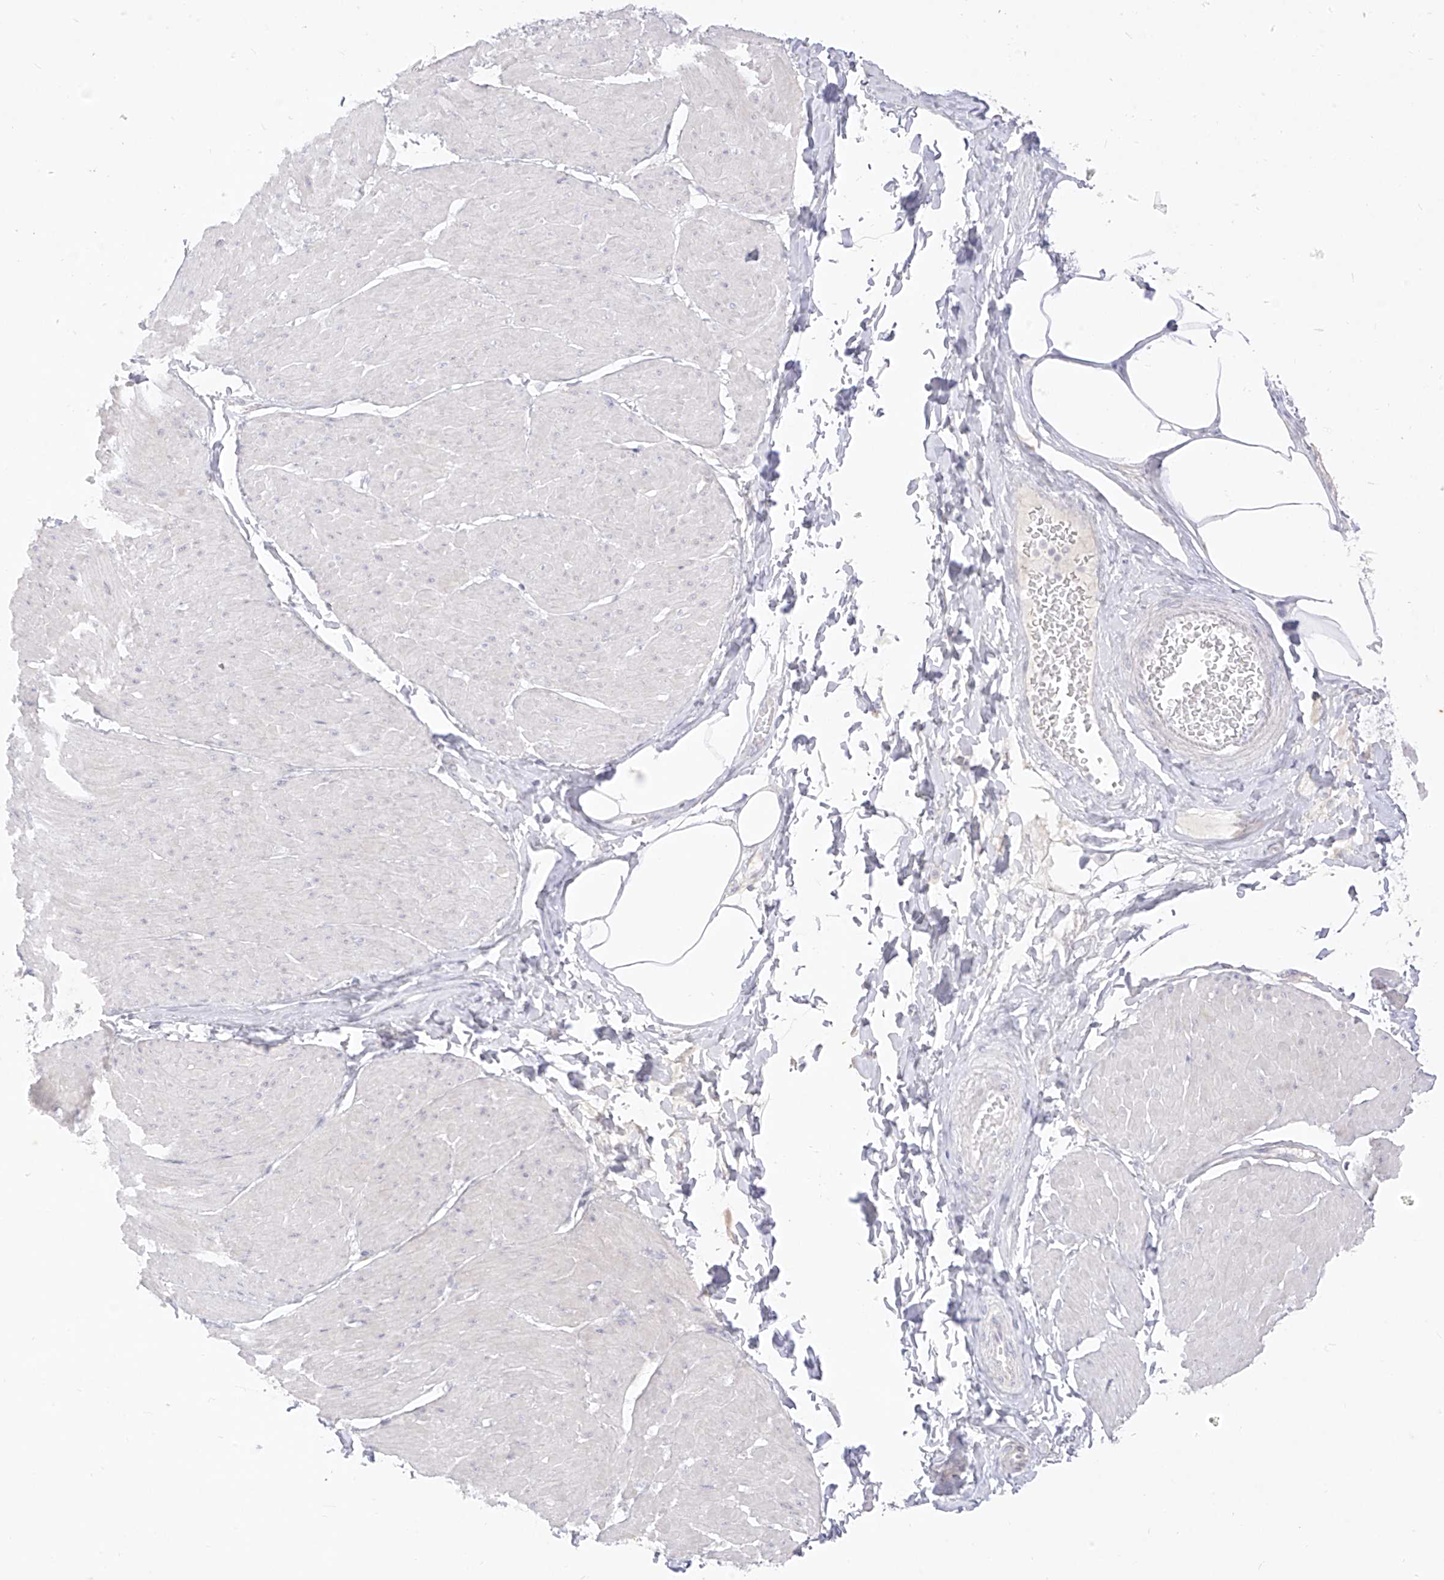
{"staining": {"intensity": "negative", "quantity": "none", "location": "none"}, "tissue": "smooth muscle", "cell_type": "Smooth muscle cells", "image_type": "normal", "snomed": [{"axis": "morphology", "description": "Urothelial carcinoma, High grade"}, {"axis": "topography", "description": "Urinary bladder"}], "caption": "There is no significant staining in smooth muscle cells of smooth muscle. (IHC, brightfield microscopy, high magnification).", "gene": "TGM4", "patient": {"sex": "male", "age": 46}}